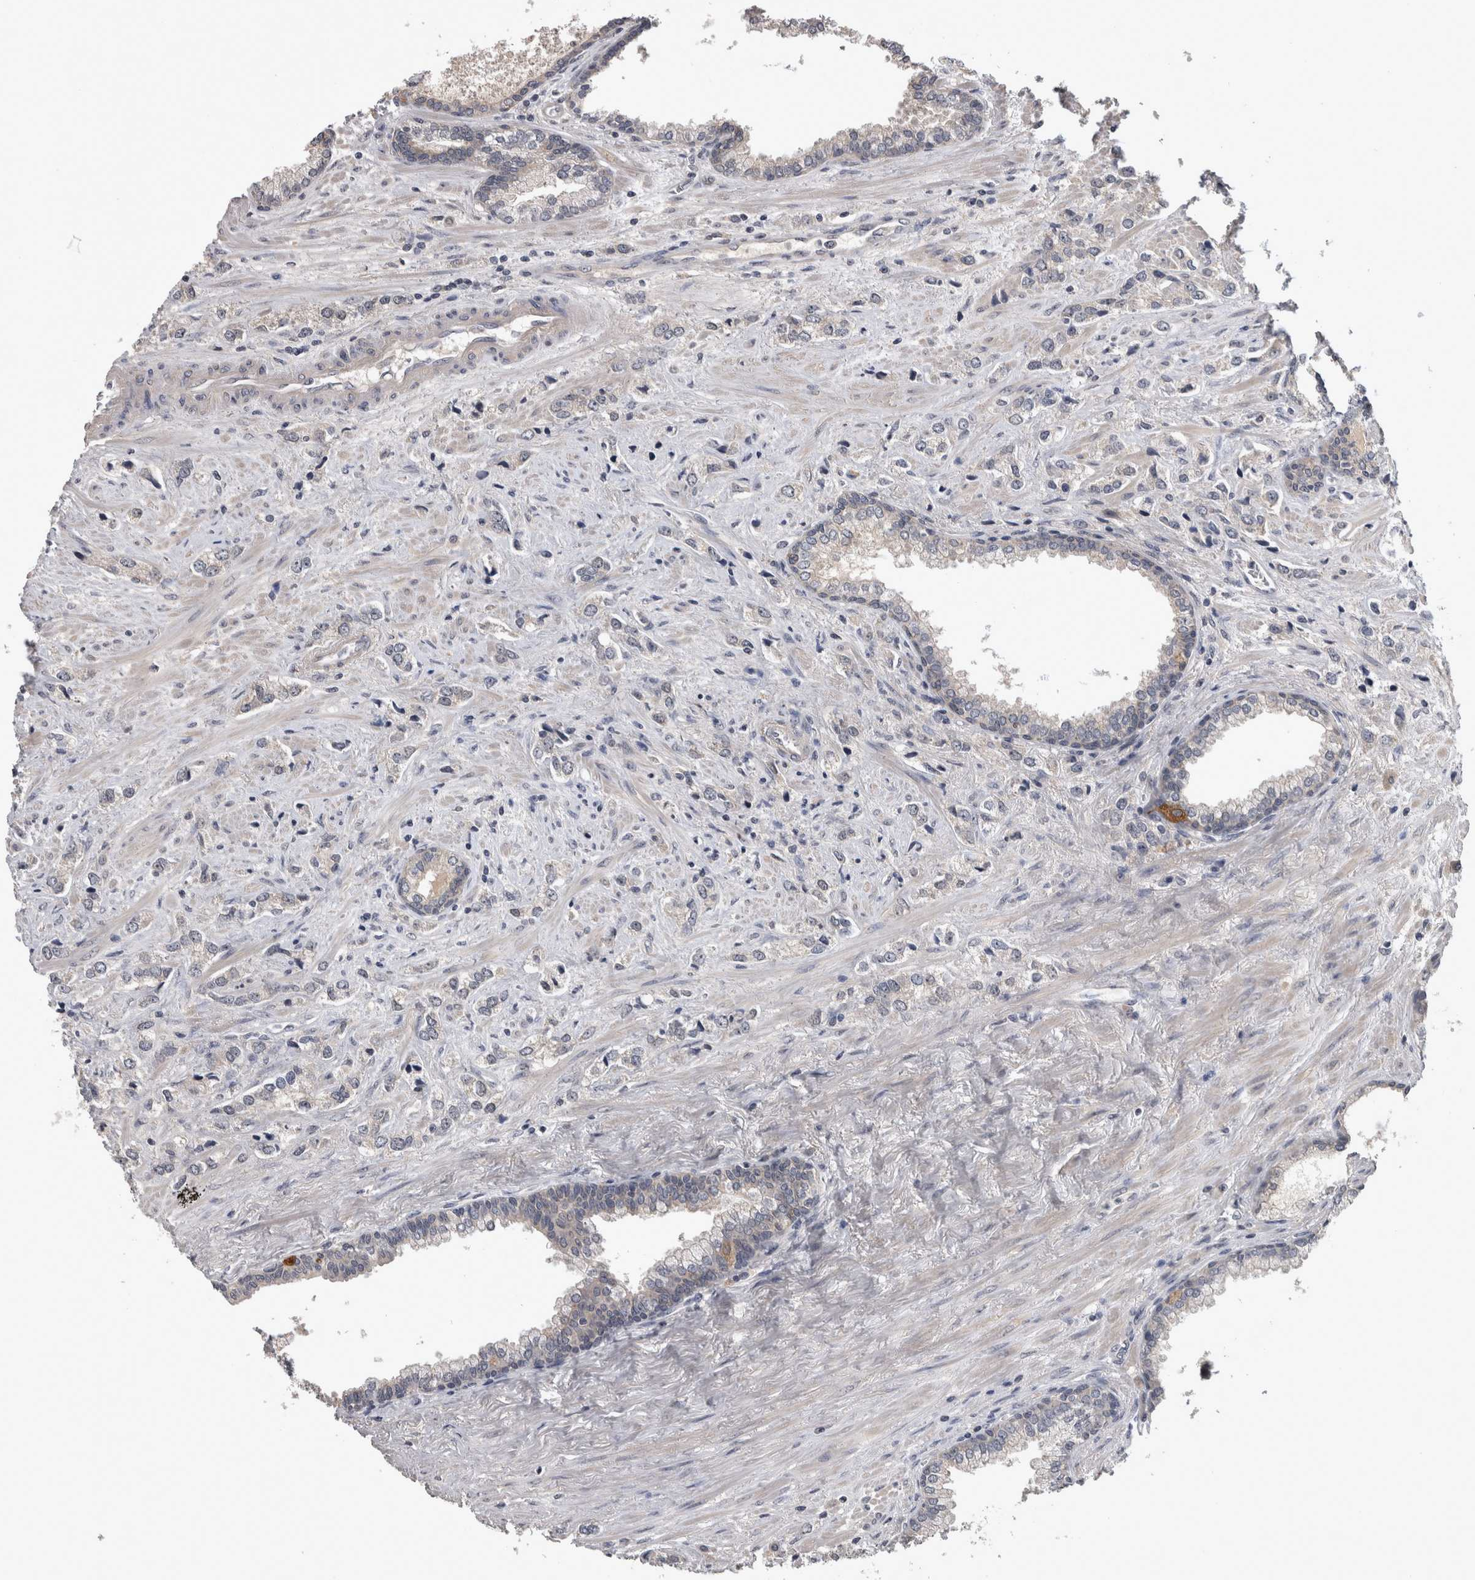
{"staining": {"intensity": "negative", "quantity": "none", "location": "none"}, "tissue": "prostate cancer", "cell_type": "Tumor cells", "image_type": "cancer", "snomed": [{"axis": "morphology", "description": "Adenocarcinoma, High grade"}, {"axis": "topography", "description": "Prostate"}], "caption": "This is an immunohistochemistry histopathology image of human adenocarcinoma (high-grade) (prostate). There is no expression in tumor cells.", "gene": "ZNF114", "patient": {"sex": "male", "age": 66}}